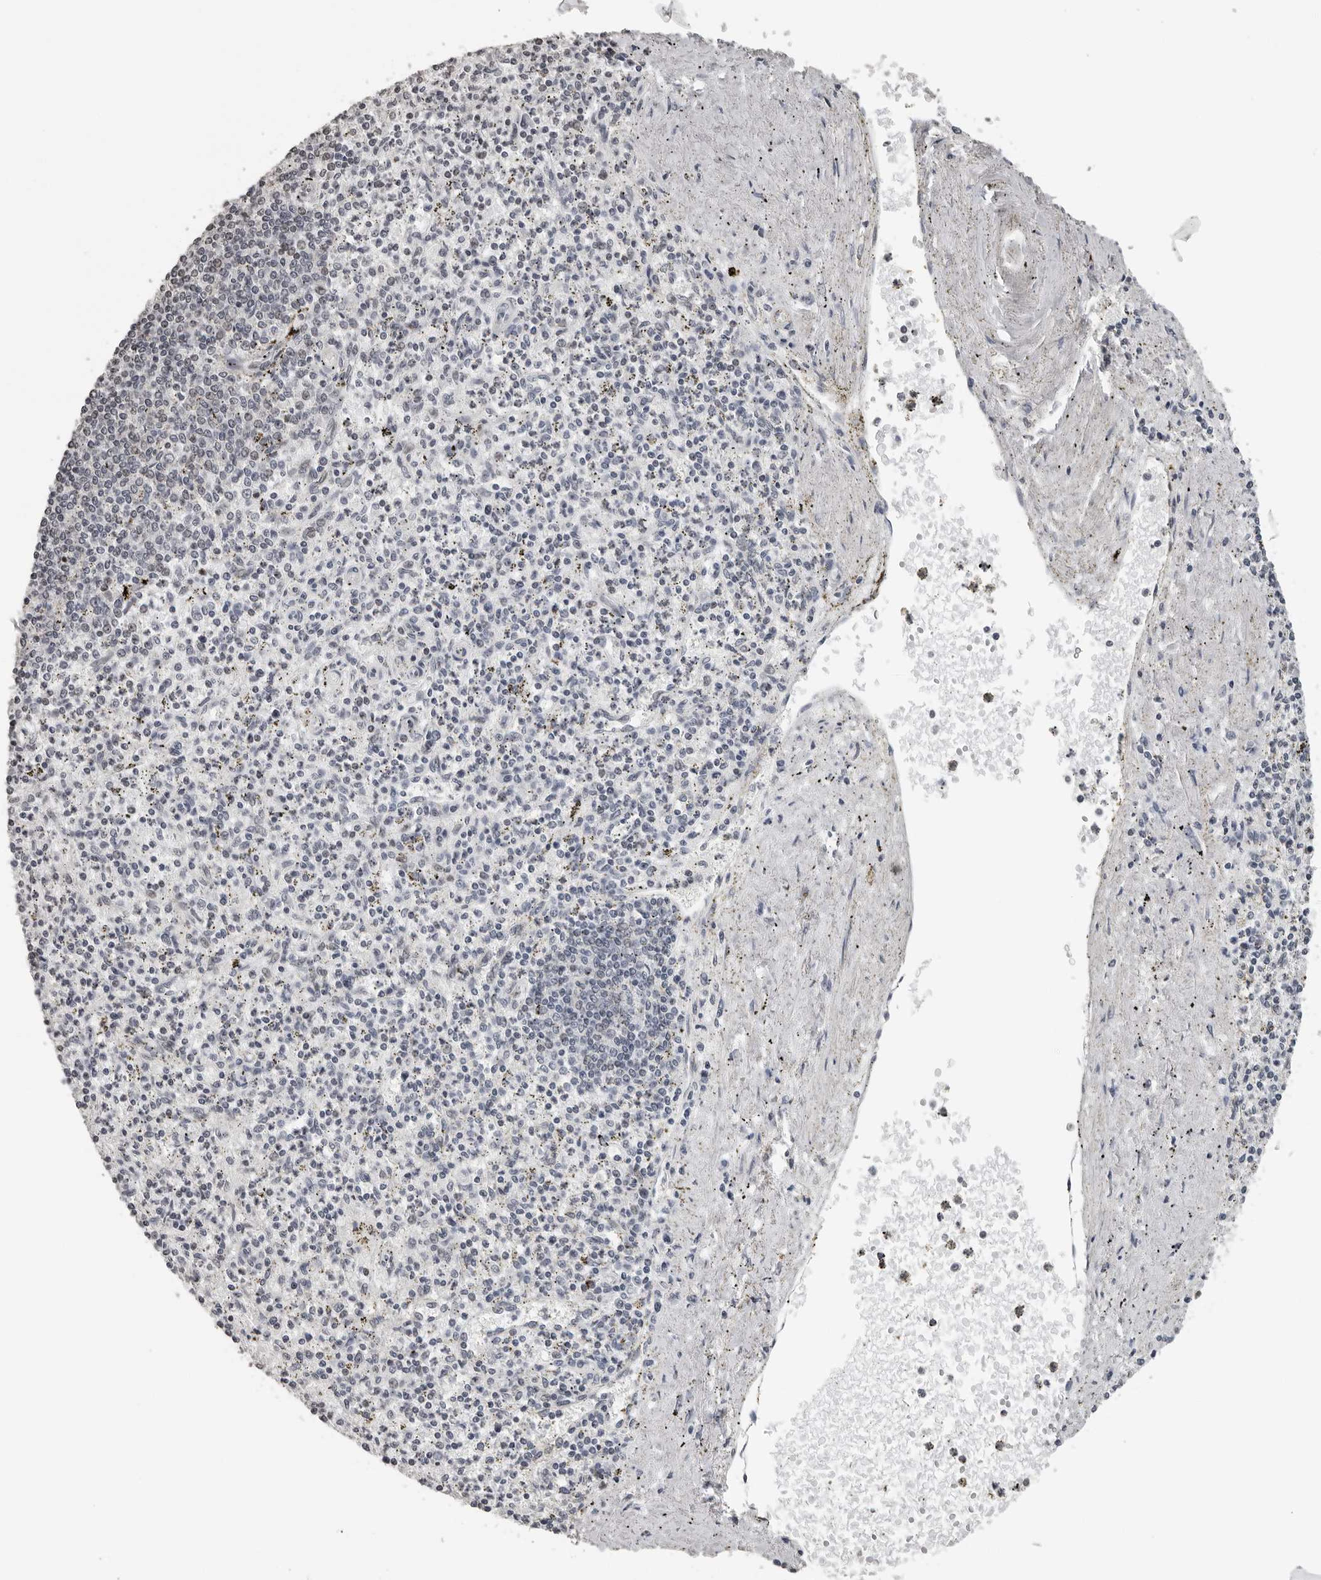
{"staining": {"intensity": "weak", "quantity": "<25%", "location": "nuclear"}, "tissue": "spleen", "cell_type": "Cells in red pulp", "image_type": "normal", "snomed": [{"axis": "morphology", "description": "Normal tissue, NOS"}, {"axis": "topography", "description": "Spleen"}], "caption": "Cells in red pulp are negative for brown protein staining in normal spleen. (DAB immunohistochemistry, high magnification).", "gene": "ORC1", "patient": {"sex": "male", "age": 72}}